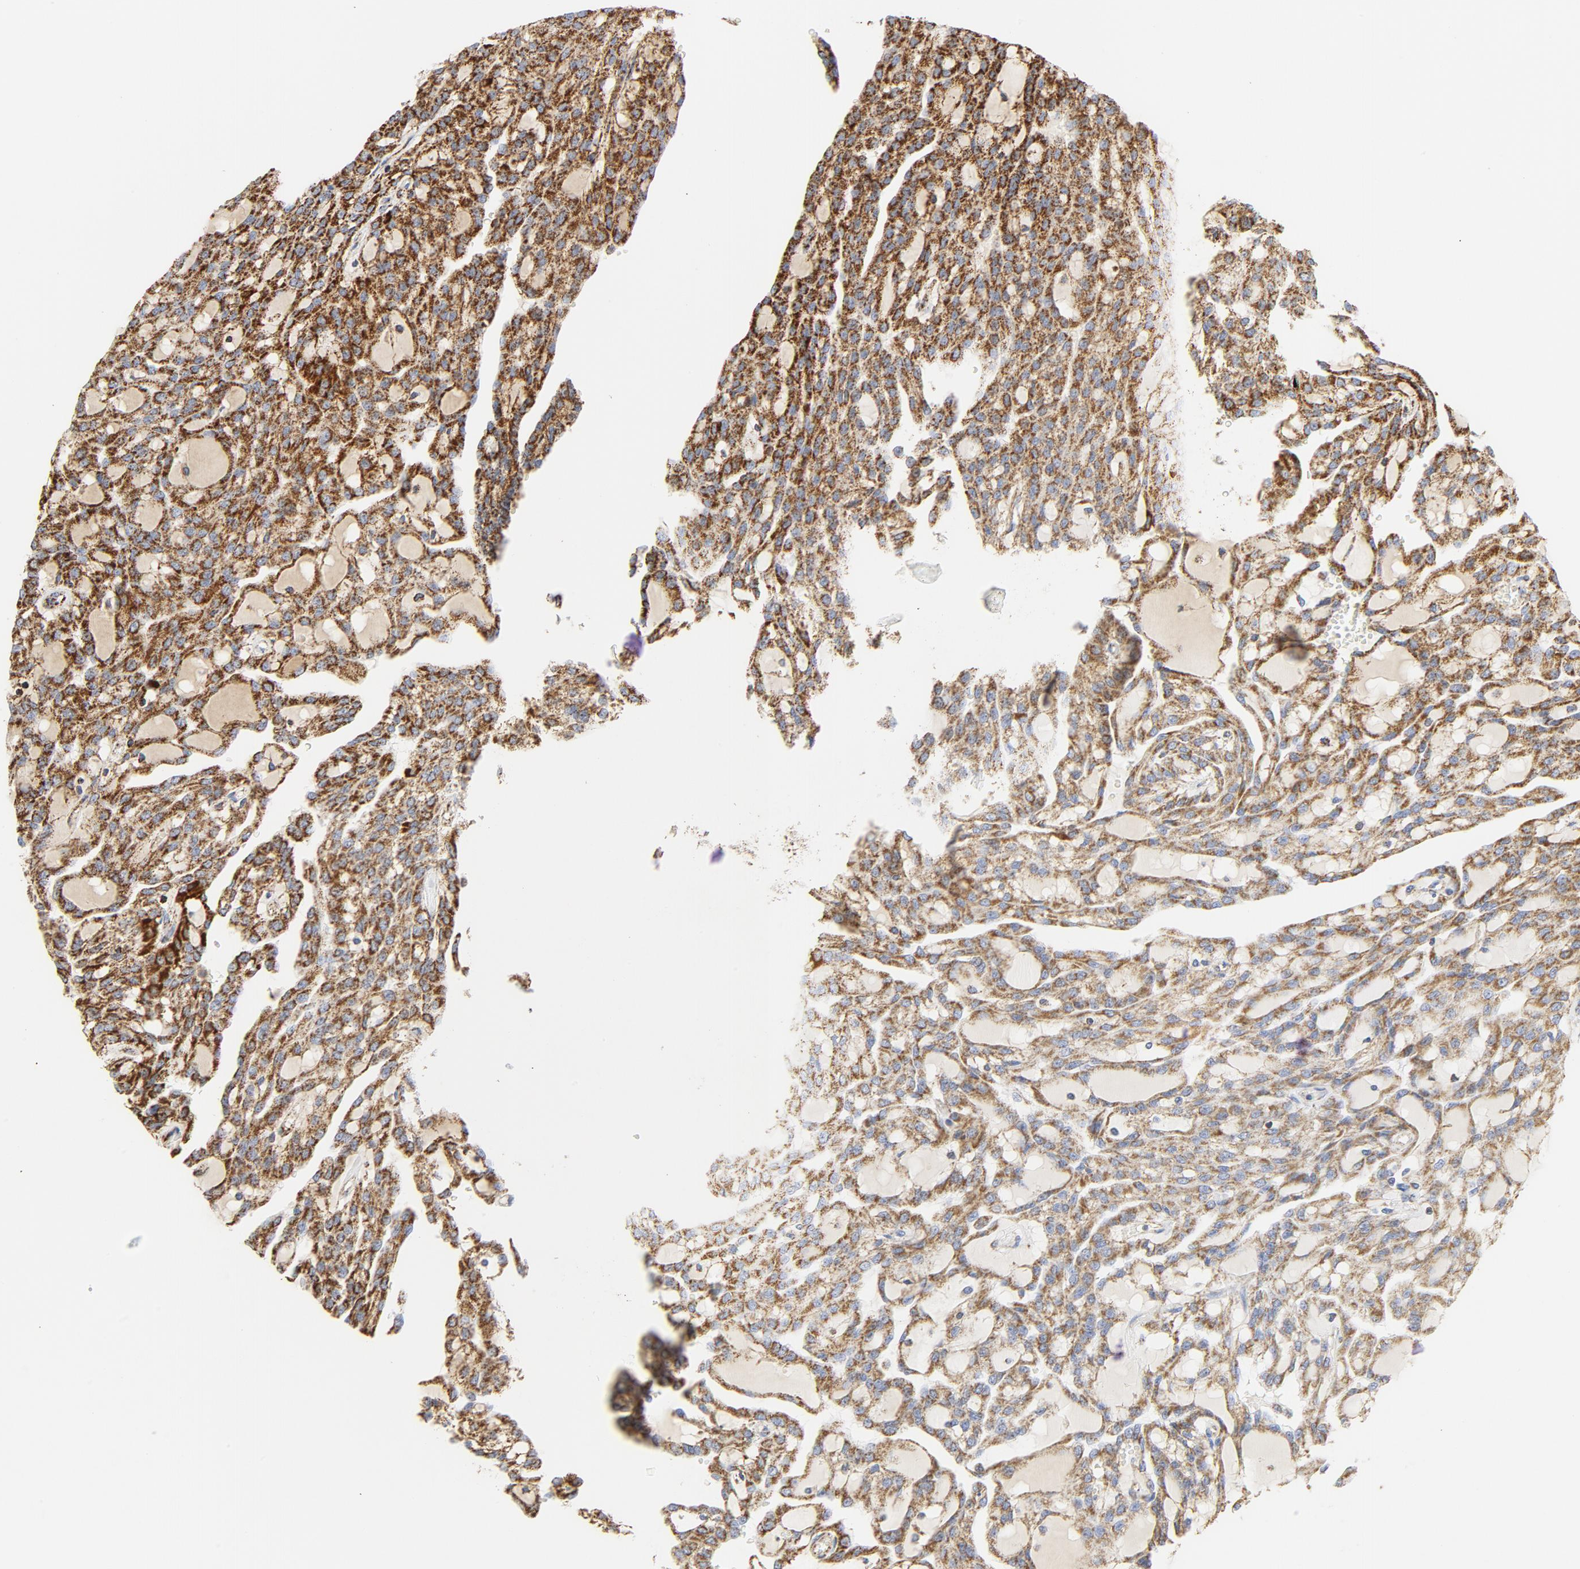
{"staining": {"intensity": "strong", "quantity": ">75%", "location": "cytoplasmic/membranous"}, "tissue": "renal cancer", "cell_type": "Tumor cells", "image_type": "cancer", "snomed": [{"axis": "morphology", "description": "Adenocarcinoma, NOS"}, {"axis": "topography", "description": "Kidney"}], "caption": "Renal cancer (adenocarcinoma) tissue shows strong cytoplasmic/membranous expression in about >75% of tumor cells", "gene": "PCNX4", "patient": {"sex": "male", "age": 63}}